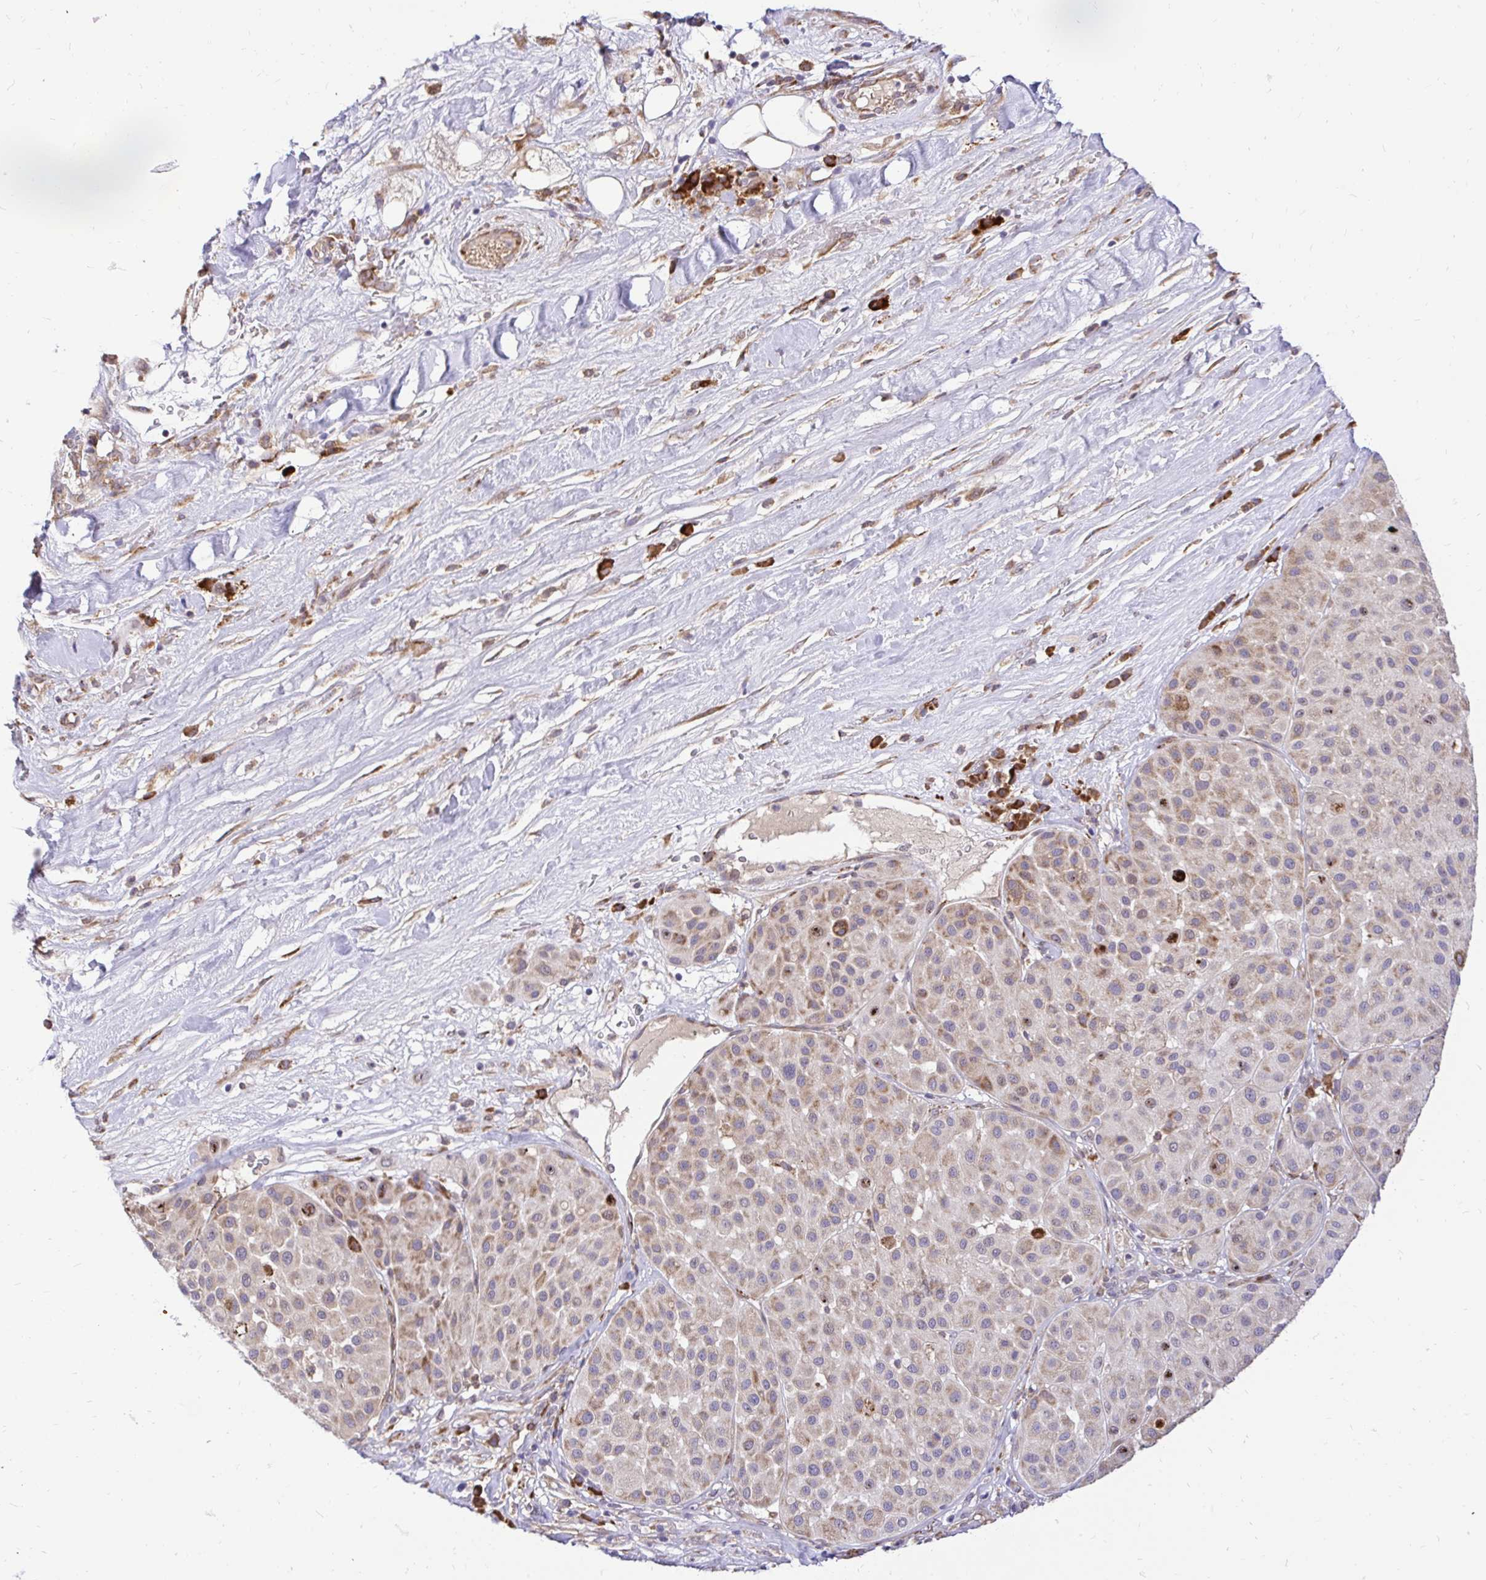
{"staining": {"intensity": "weak", "quantity": "25%-75%", "location": "cytoplasmic/membranous"}, "tissue": "melanoma", "cell_type": "Tumor cells", "image_type": "cancer", "snomed": [{"axis": "morphology", "description": "Malignant melanoma, Metastatic site"}, {"axis": "topography", "description": "Smooth muscle"}], "caption": "The immunohistochemical stain labels weak cytoplasmic/membranous positivity in tumor cells of malignant melanoma (metastatic site) tissue.", "gene": "NAALAD2", "patient": {"sex": "male", "age": 41}}